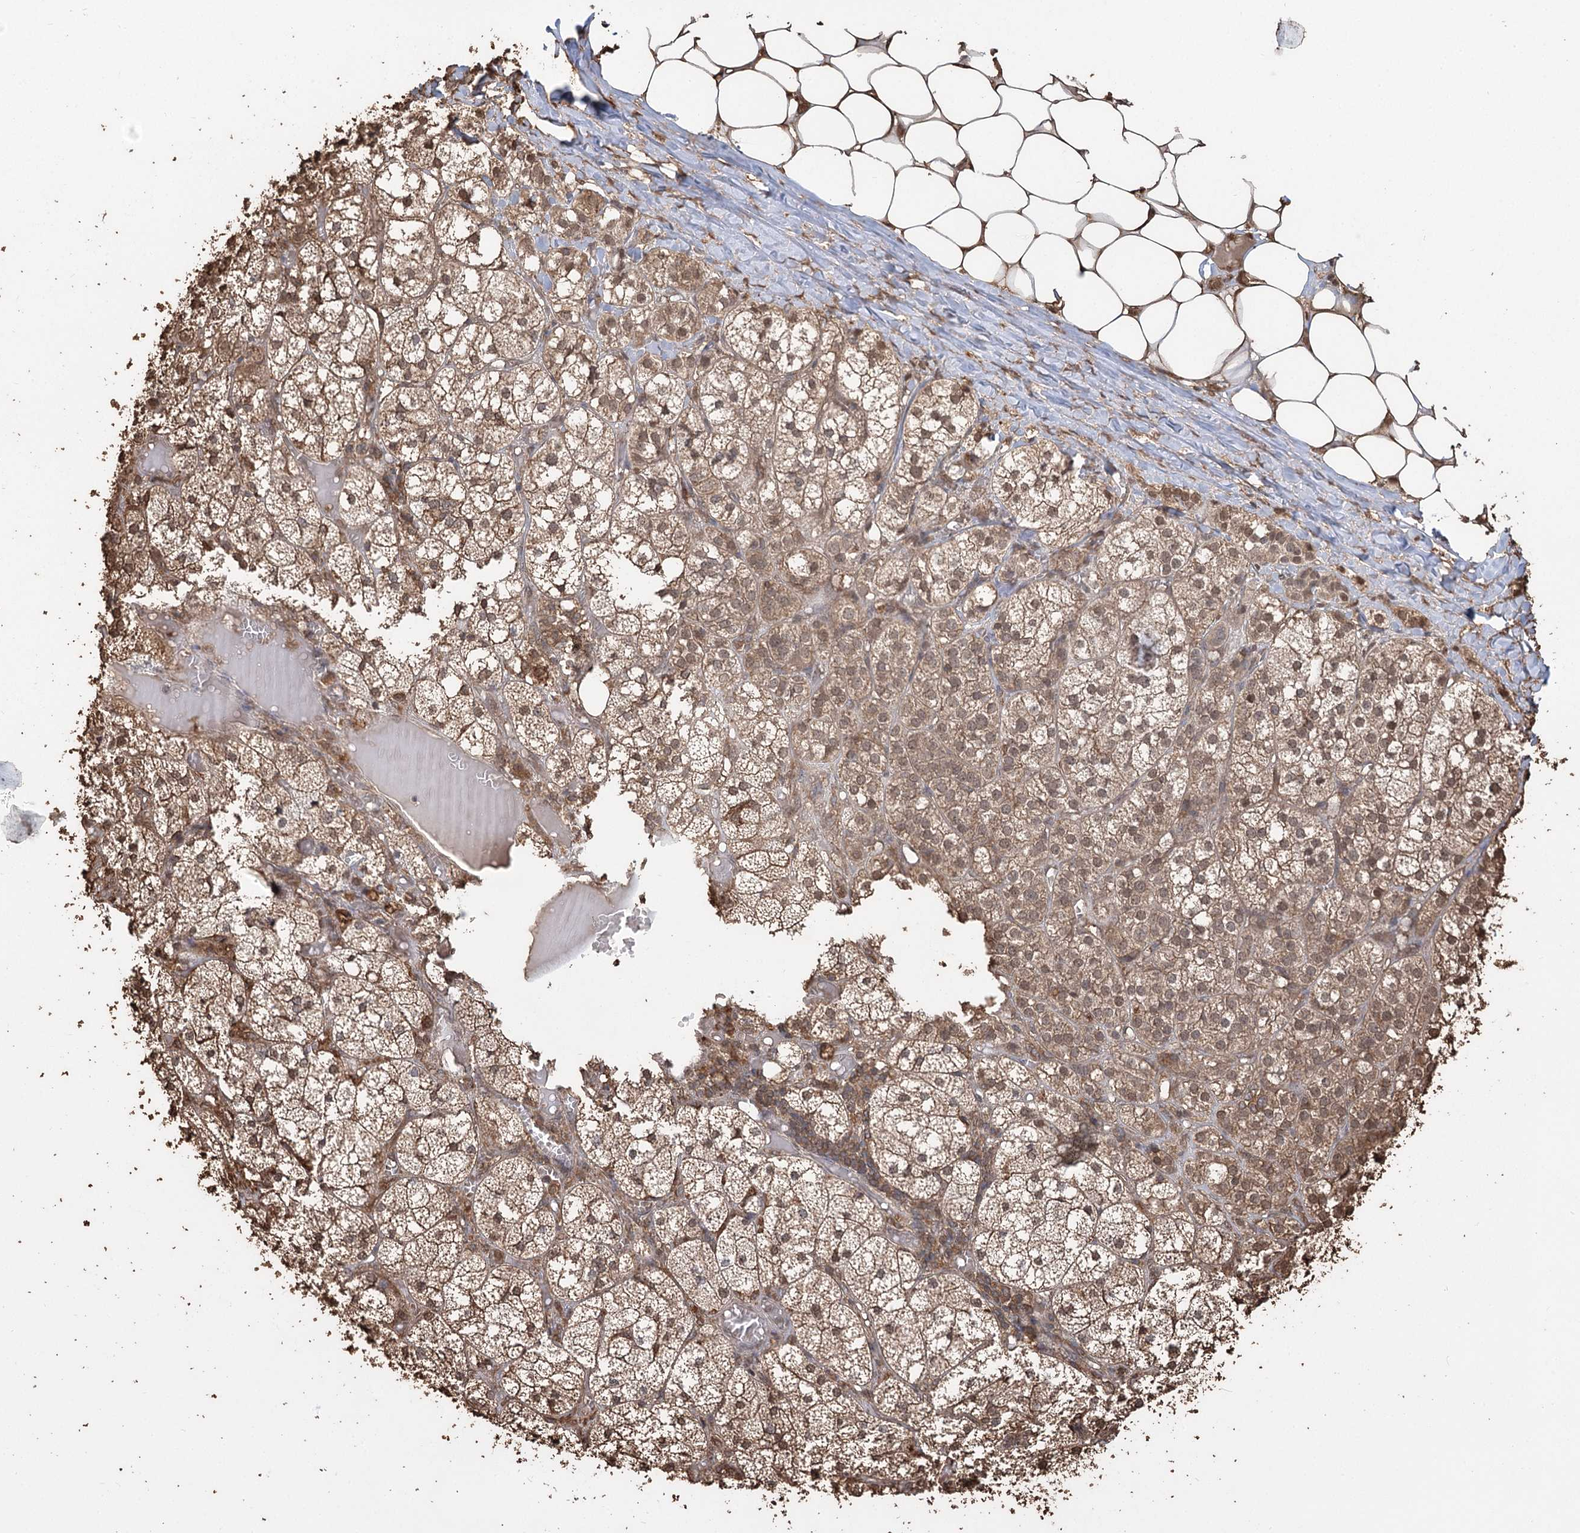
{"staining": {"intensity": "moderate", "quantity": ">75%", "location": "cytoplasmic/membranous"}, "tissue": "adrenal gland", "cell_type": "Glandular cells", "image_type": "normal", "snomed": [{"axis": "morphology", "description": "Normal tissue, NOS"}, {"axis": "topography", "description": "Adrenal gland"}], "caption": "The image demonstrates a brown stain indicating the presence of a protein in the cytoplasmic/membranous of glandular cells in adrenal gland. Nuclei are stained in blue.", "gene": "PLCH1", "patient": {"sex": "female", "age": 61}}